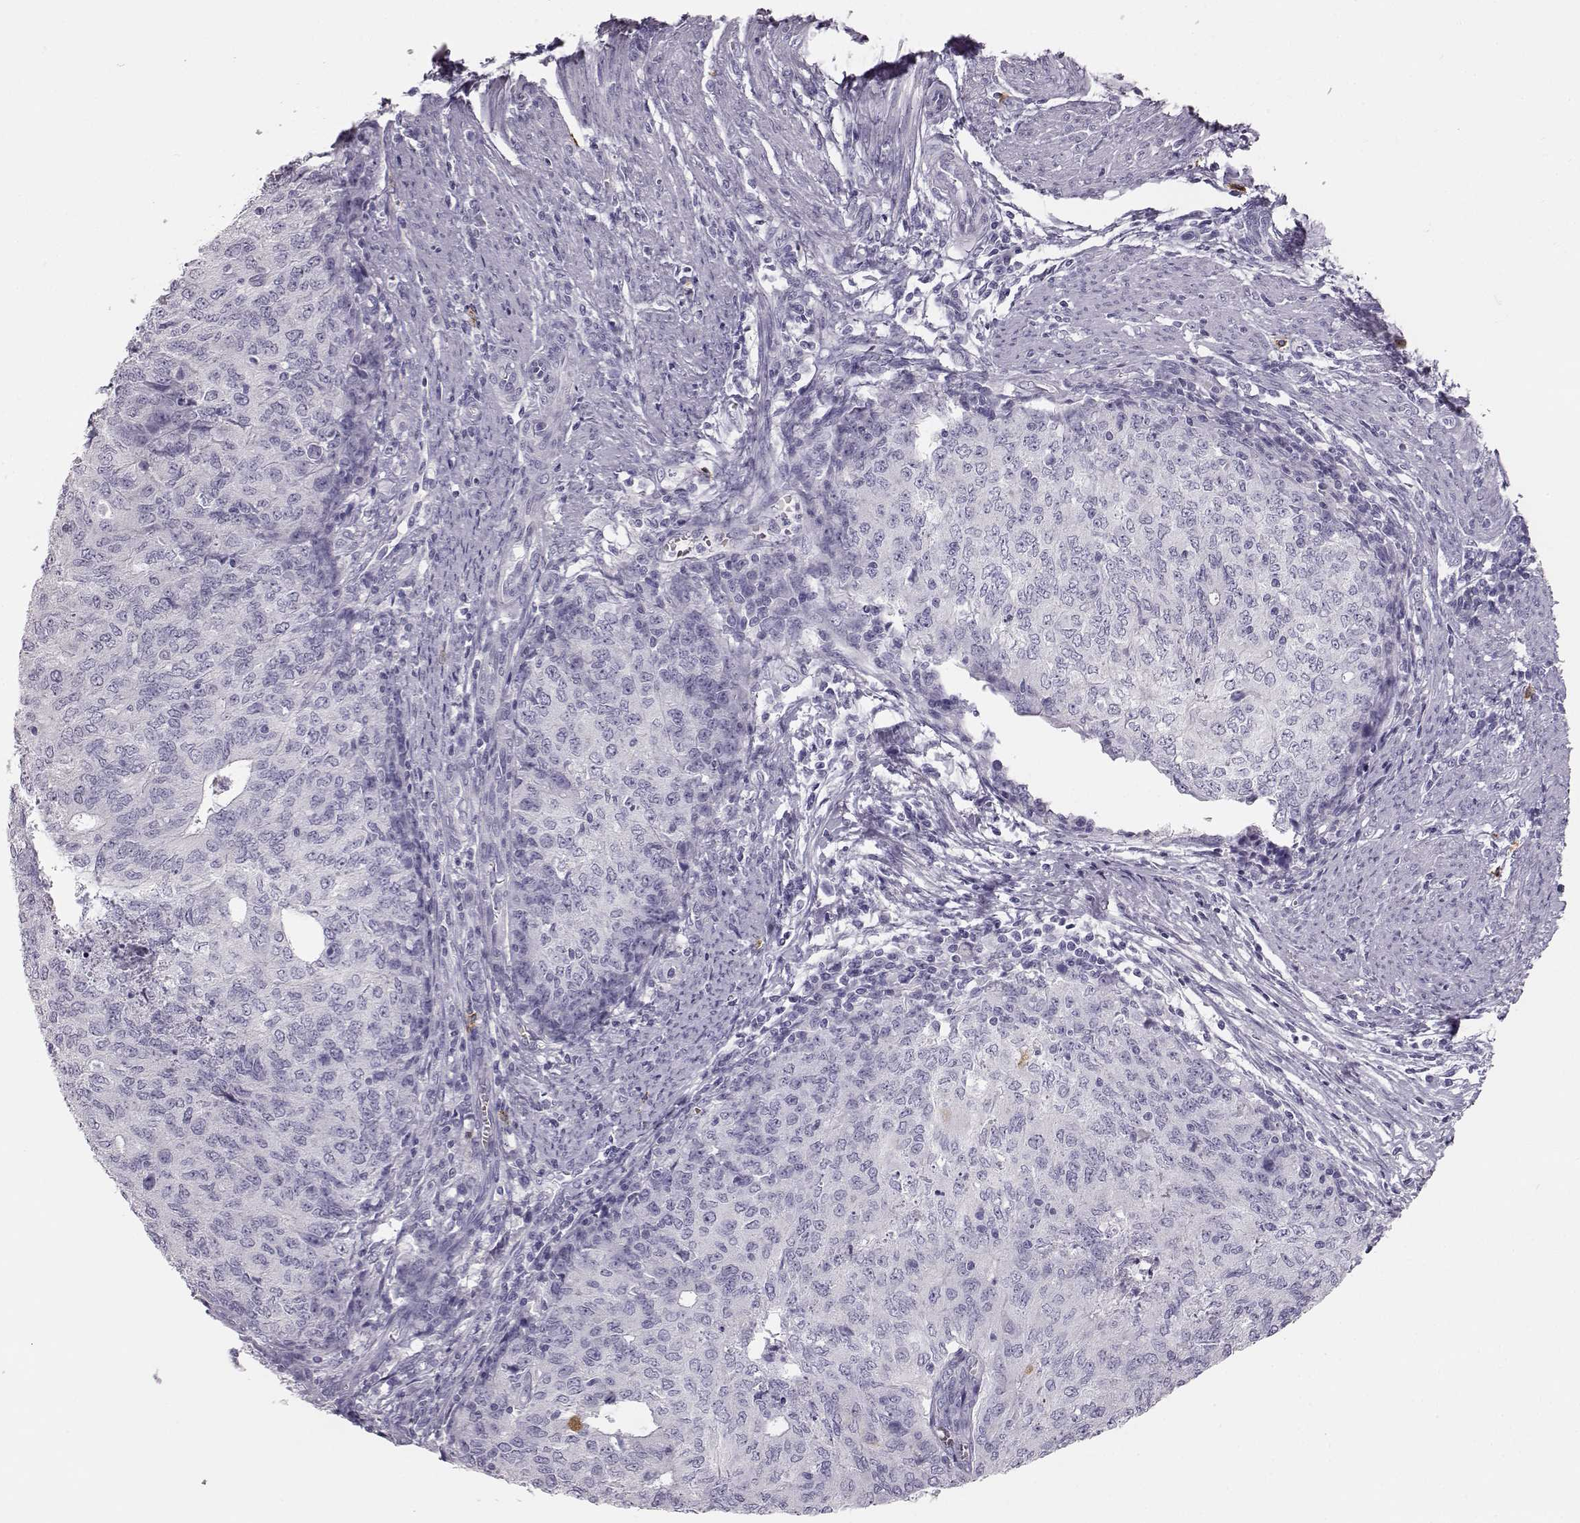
{"staining": {"intensity": "negative", "quantity": "none", "location": "none"}, "tissue": "endometrial cancer", "cell_type": "Tumor cells", "image_type": "cancer", "snomed": [{"axis": "morphology", "description": "Adenocarcinoma, NOS"}, {"axis": "topography", "description": "Endometrium"}], "caption": "The photomicrograph demonstrates no significant expression in tumor cells of adenocarcinoma (endometrial). The staining is performed using DAB brown chromogen with nuclei counter-stained in using hematoxylin.", "gene": "NPTXR", "patient": {"sex": "female", "age": 82}}